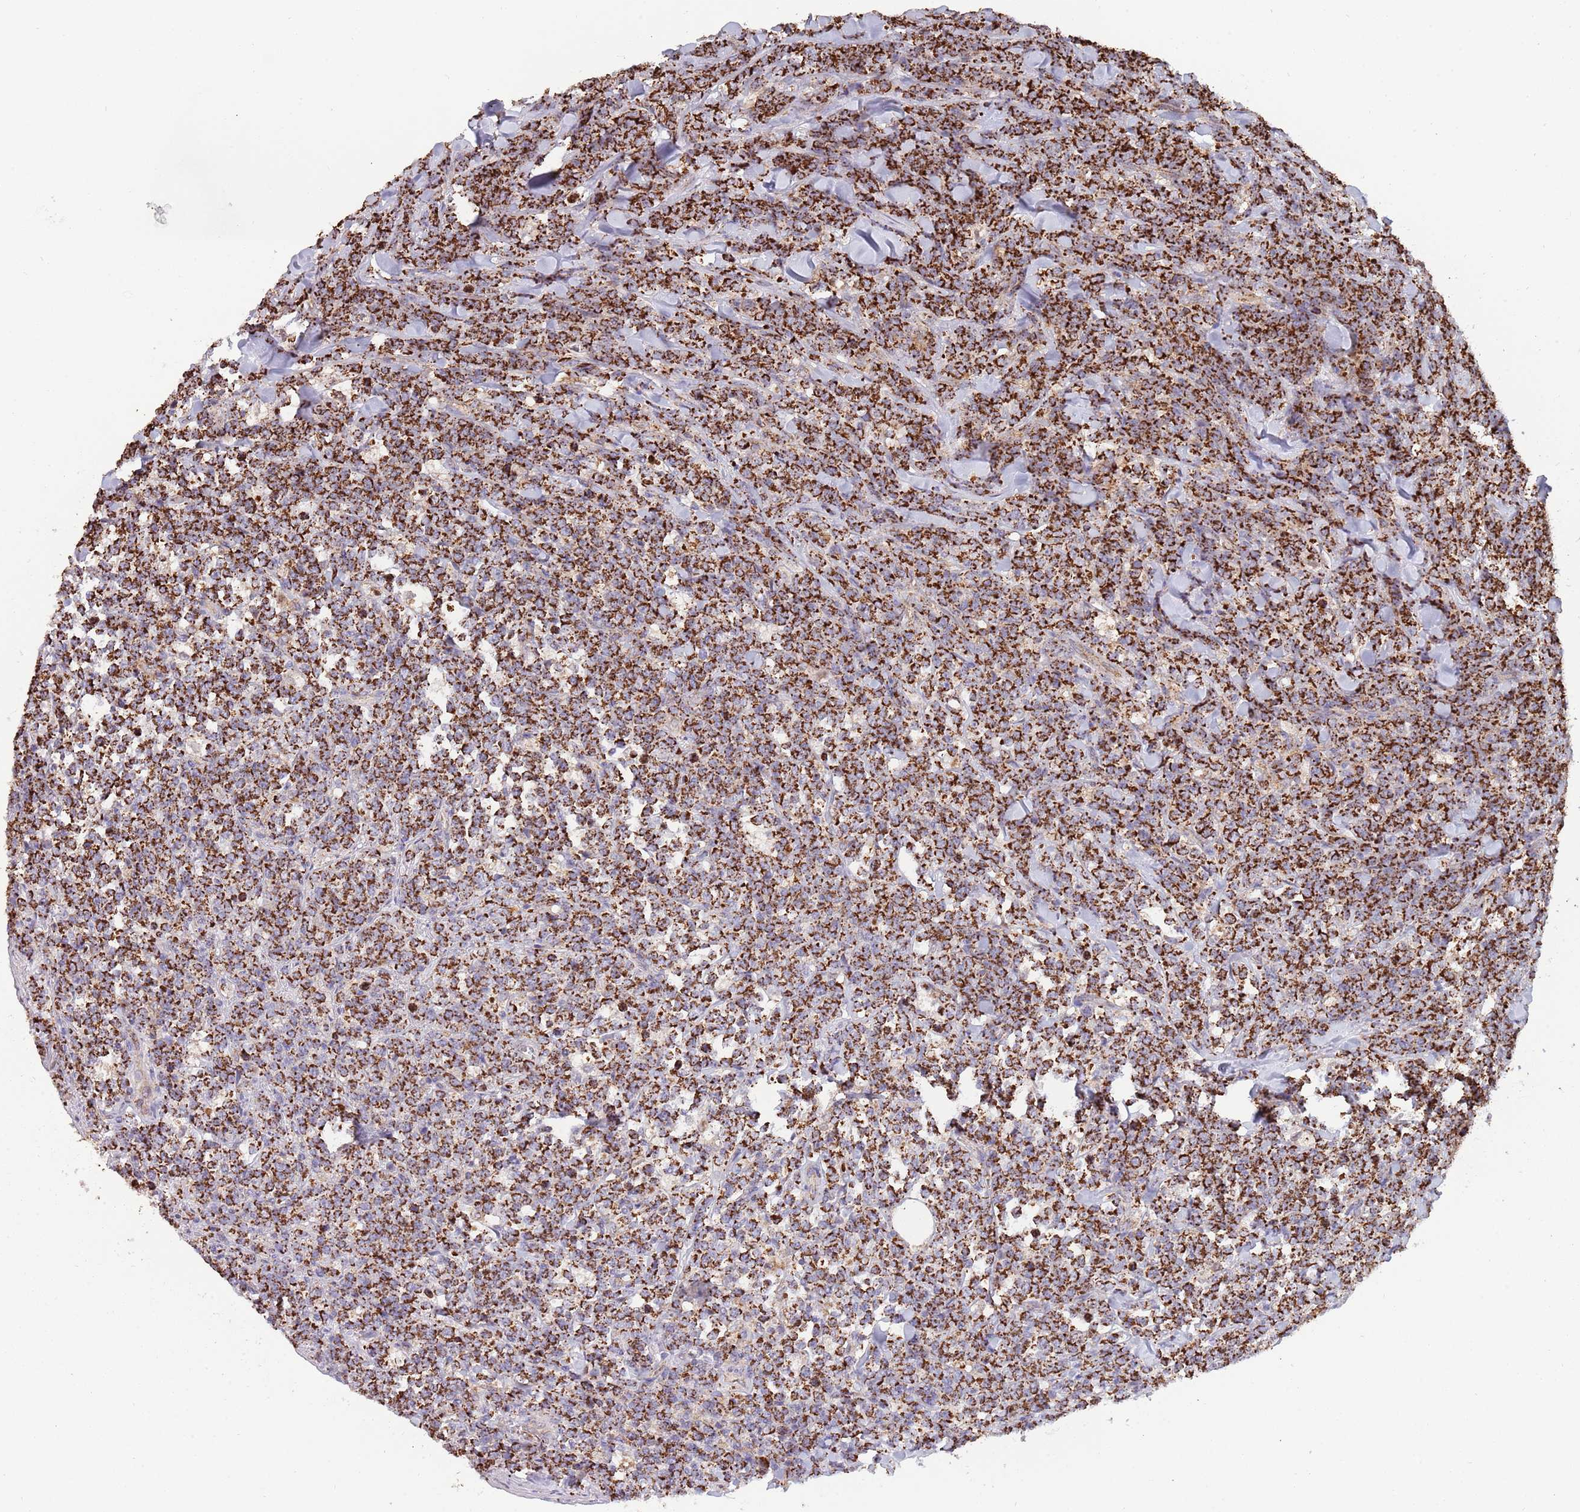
{"staining": {"intensity": "strong", "quantity": ">75%", "location": "cytoplasmic/membranous"}, "tissue": "lymphoma", "cell_type": "Tumor cells", "image_type": "cancer", "snomed": [{"axis": "morphology", "description": "Malignant lymphoma, non-Hodgkin's type, High grade"}, {"axis": "topography", "description": "Small intestine"}], "caption": "Protein staining of lymphoma tissue shows strong cytoplasmic/membranous expression in approximately >75% of tumor cells. (DAB (3,3'-diaminobenzidine) IHC with brightfield microscopy, high magnification).", "gene": "VPS16", "patient": {"sex": "male", "age": 8}}